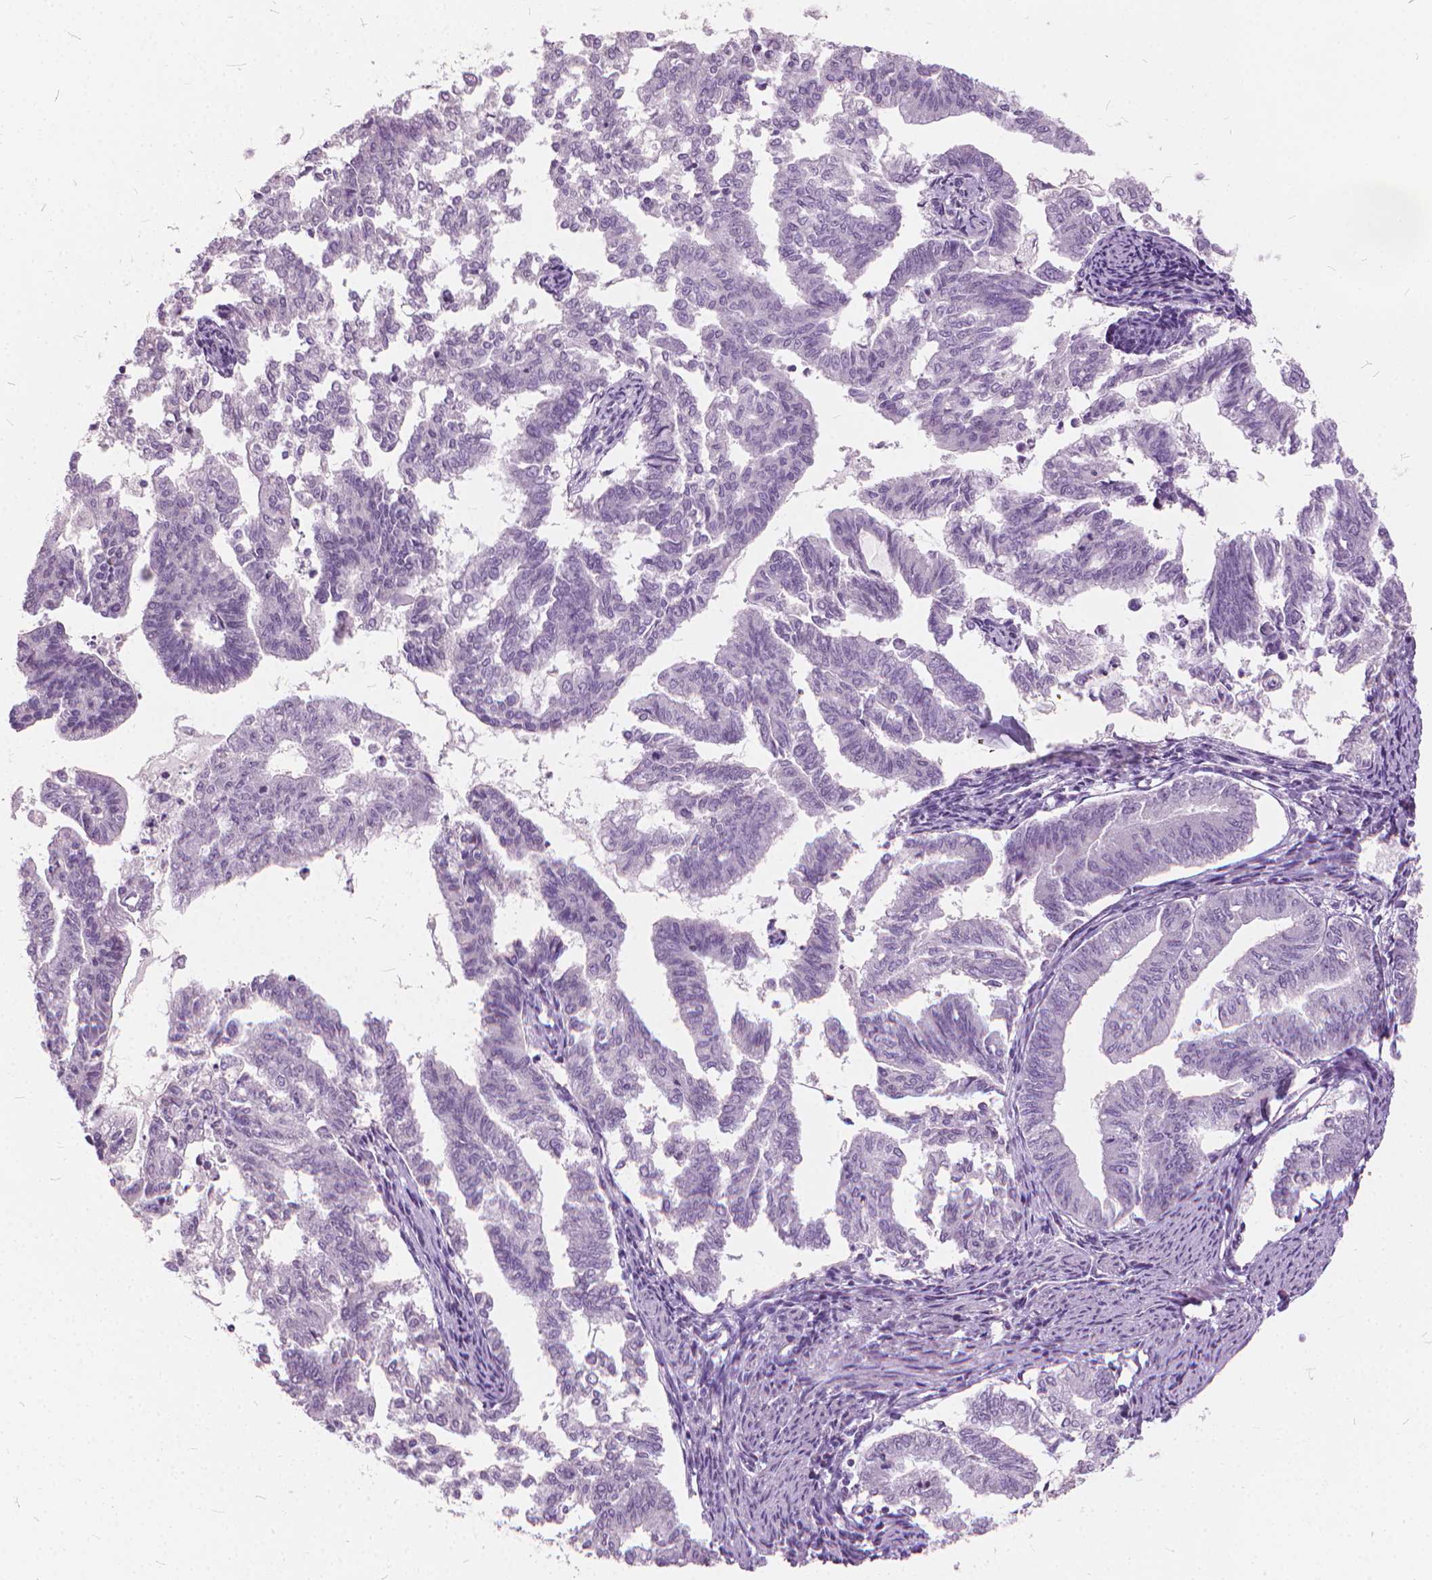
{"staining": {"intensity": "negative", "quantity": "none", "location": "none"}, "tissue": "endometrial cancer", "cell_type": "Tumor cells", "image_type": "cancer", "snomed": [{"axis": "morphology", "description": "Adenocarcinoma, NOS"}, {"axis": "topography", "description": "Endometrium"}], "caption": "IHC histopathology image of human endometrial cancer stained for a protein (brown), which shows no expression in tumor cells.", "gene": "STAT5B", "patient": {"sex": "female", "age": 79}}